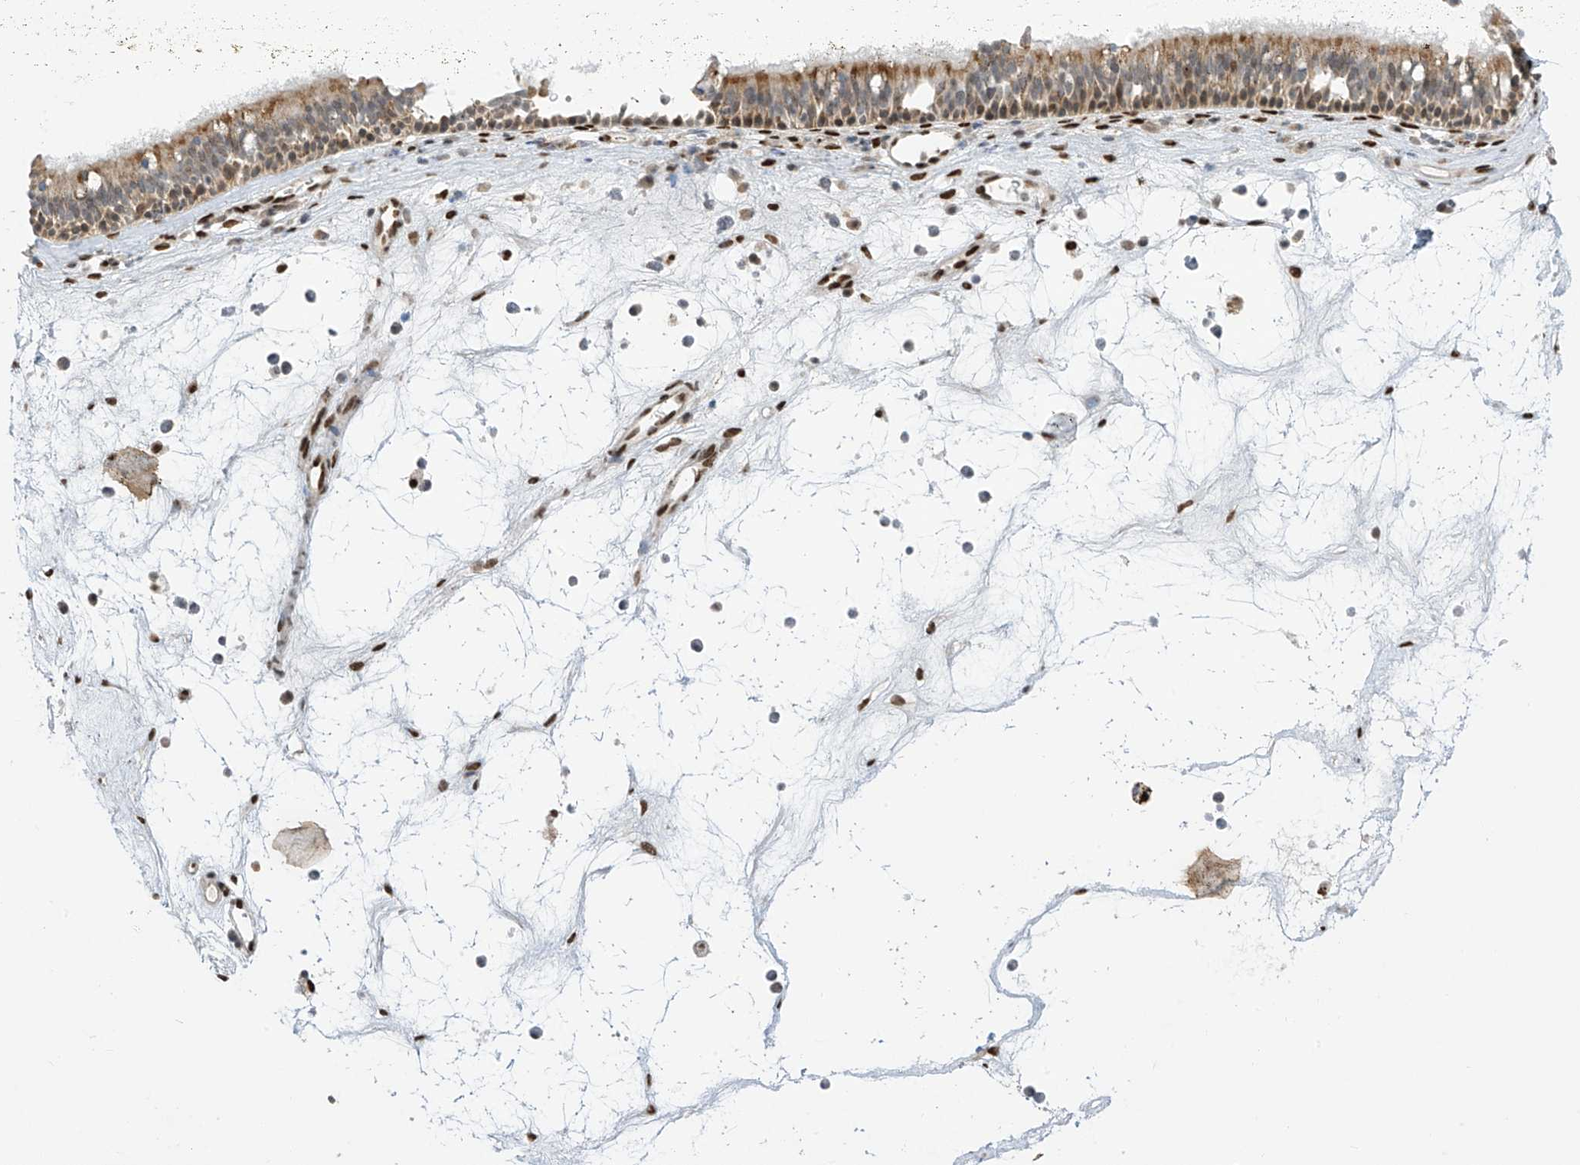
{"staining": {"intensity": "moderate", "quantity": ">75%", "location": "cytoplasmic/membranous"}, "tissue": "nasopharynx", "cell_type": "Respiratory epithelial cells", "image_type": "normal", "snomed": [{"axis": "morphology", "description": "Normal tissue, NOS"}, {"axis": "morphology", "description": "Inflammation, NOS"}, {"axis": "morphology", "description": "Malignant melanoma, Metastatic site"}, {"axis": "topography", "description": "Nasopharynx"}], "caption": "Moderate cytoplasmic/membranous positivity is seen in about >75% of respiratory epithelial cells in benign nasopharynx. Ihc stains the protein of interest in brown and the nuclei are stained blue.", "gene": "PM20D2", "patient": {"sex": "male", "age": 70}}